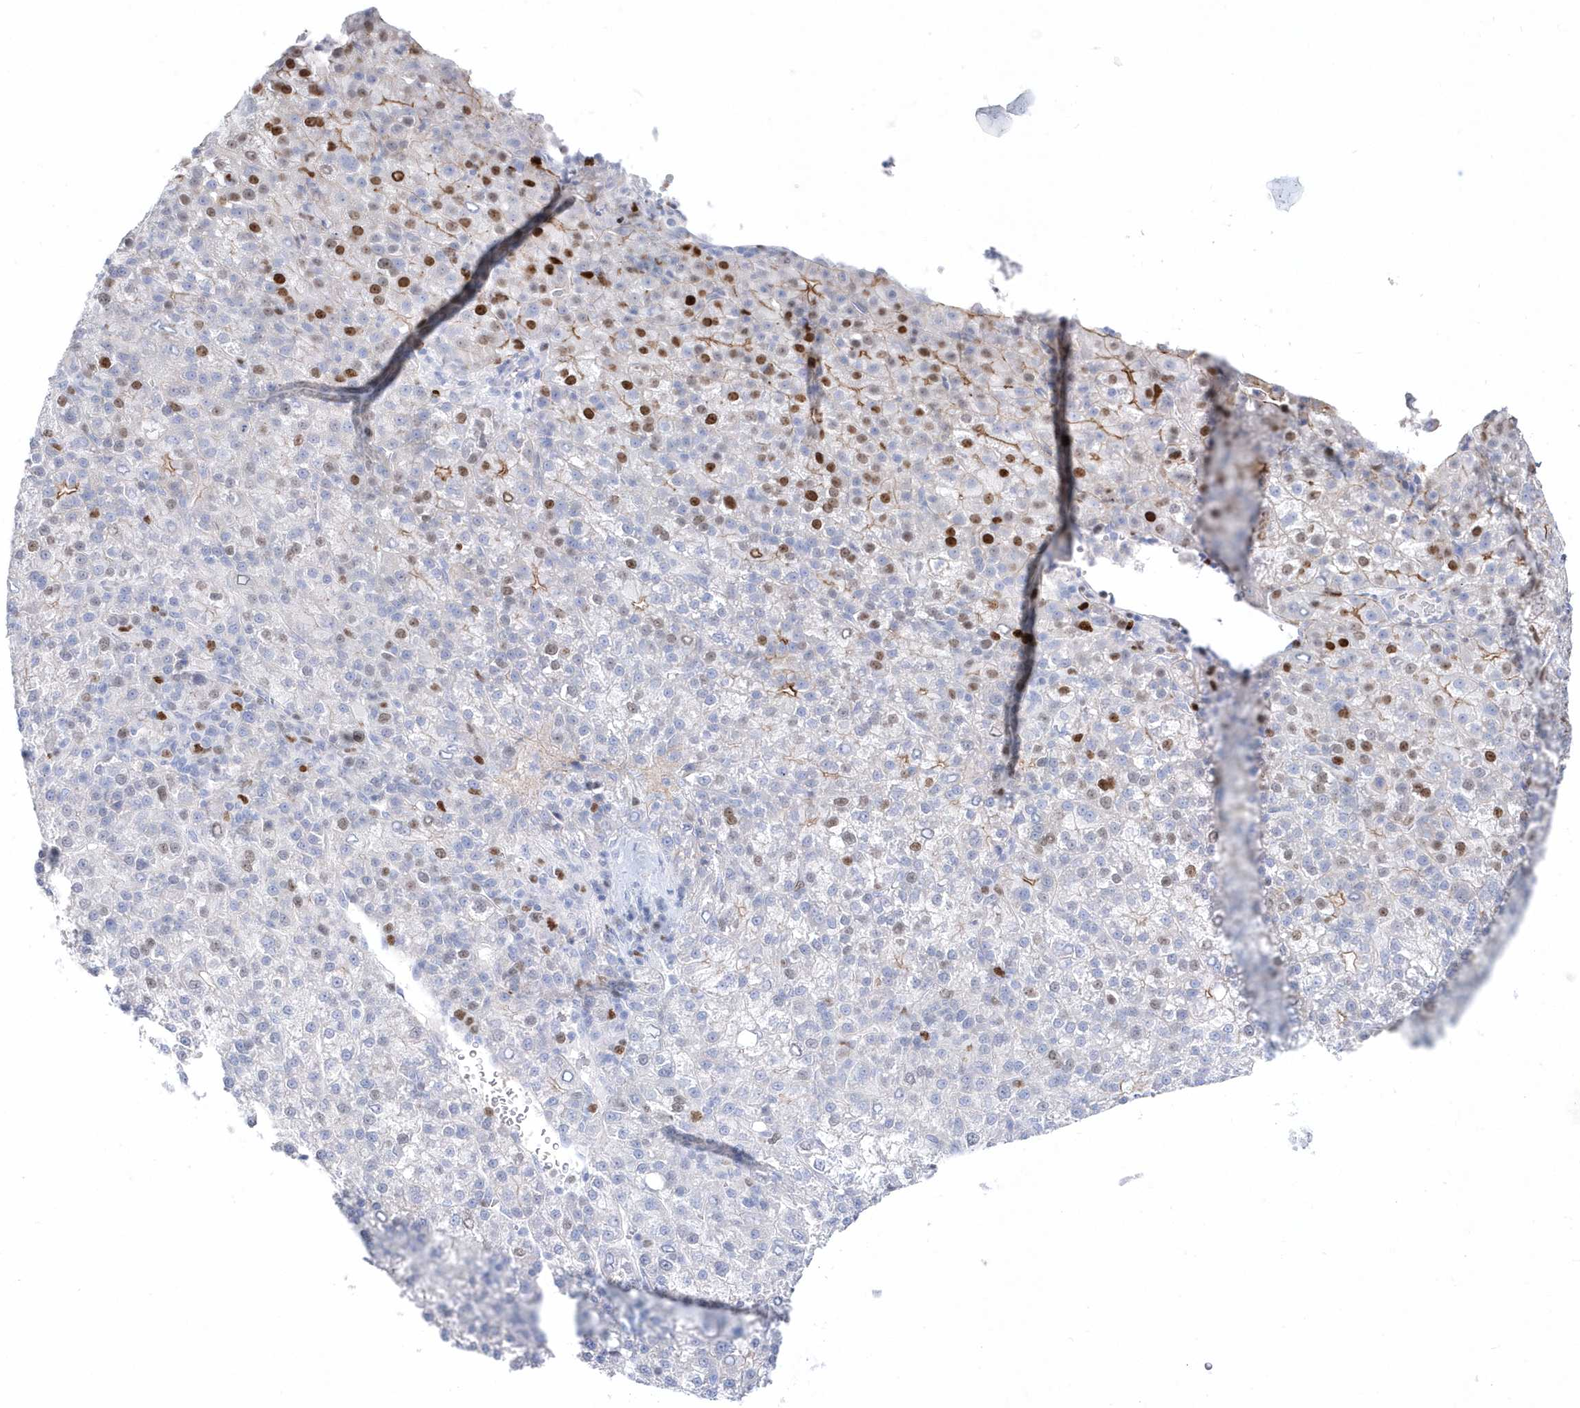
{"staining": {"intensity": "strong", "quantity": "<25%", "location": "nuclear"}, "tissue": "liver cancer", "cell_type": "Tumor cells", "image_type": "cancer", "snomed": [{"axis": "morphology", "description": "Carcinoma, Hepatocellular, NOS"}, {"axis": "topography", "description": "Liver"}], "caption": "Immunohistochemistry histopathology image of neoplastic tissue: human hepatocellular carcinoma (liver) stained using immunohistochemistry shows medium levels of strong protein expression localized specifically in the nuclear of tumor cells, appearing as a nuclear brown color.", "gene": "TMCO6", "patient": {"sex": "female", "age": 58}}